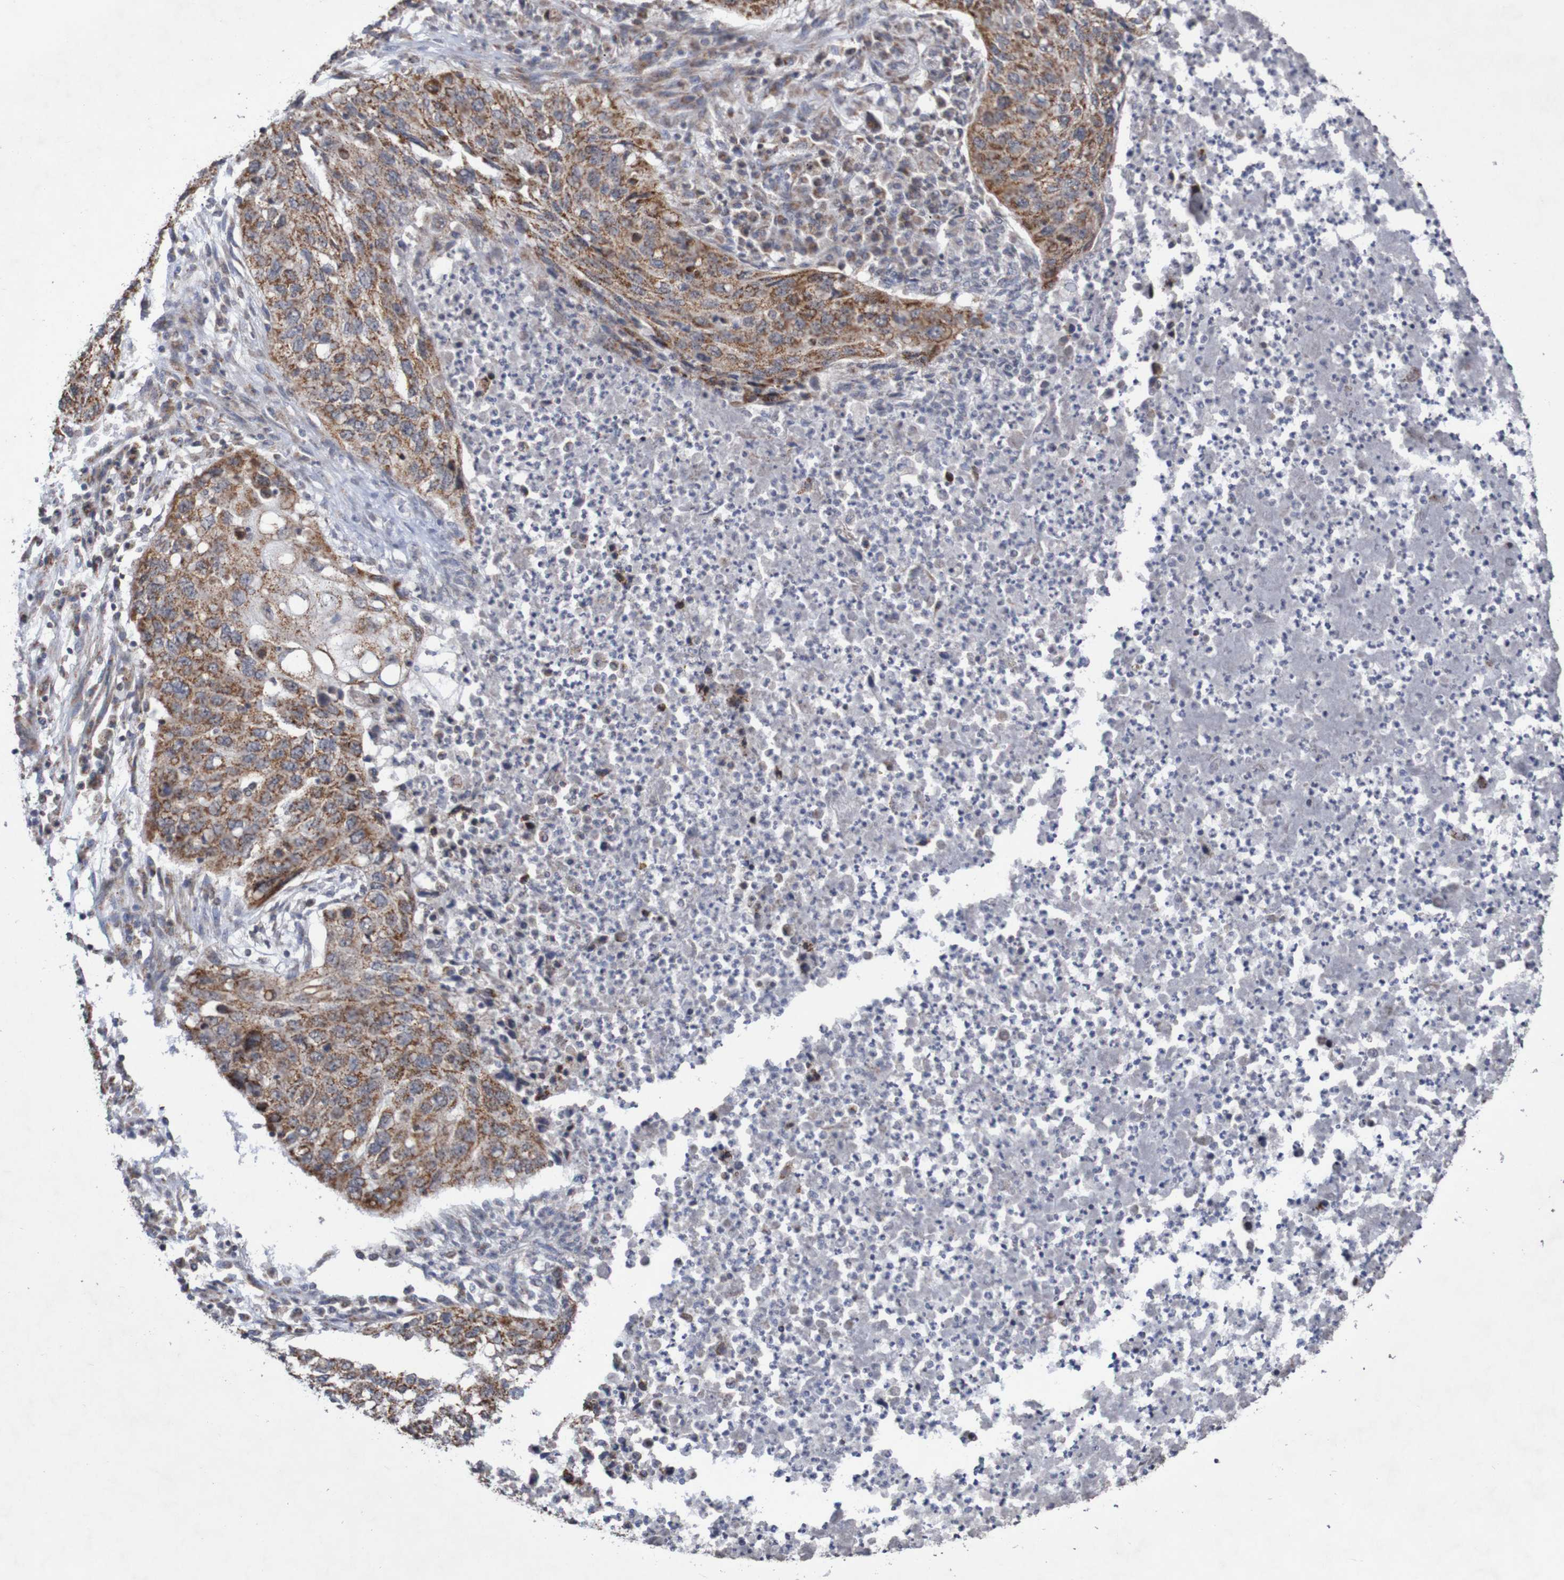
{"staining": {"intensity": "strong", "quantity": ">75%", "location": "cytoplasmic/membranous"}, "tissue": "lung cancer", "cell_type": "Tumor cells", "image_type": "cancer", "snomed": [{"axis": "morphology", "description": "Squamous cell carcinoma, NOS"}, {"axis": "topography", "description": "Lung"}], "caption": "The micrograph reveals a brown stain indicating the presence of a protein in the cytoplasmic/membranous of tumor cells in lung cancer.", "gene": "DVL1", "patient": {"sex": "female", "age": 63}}